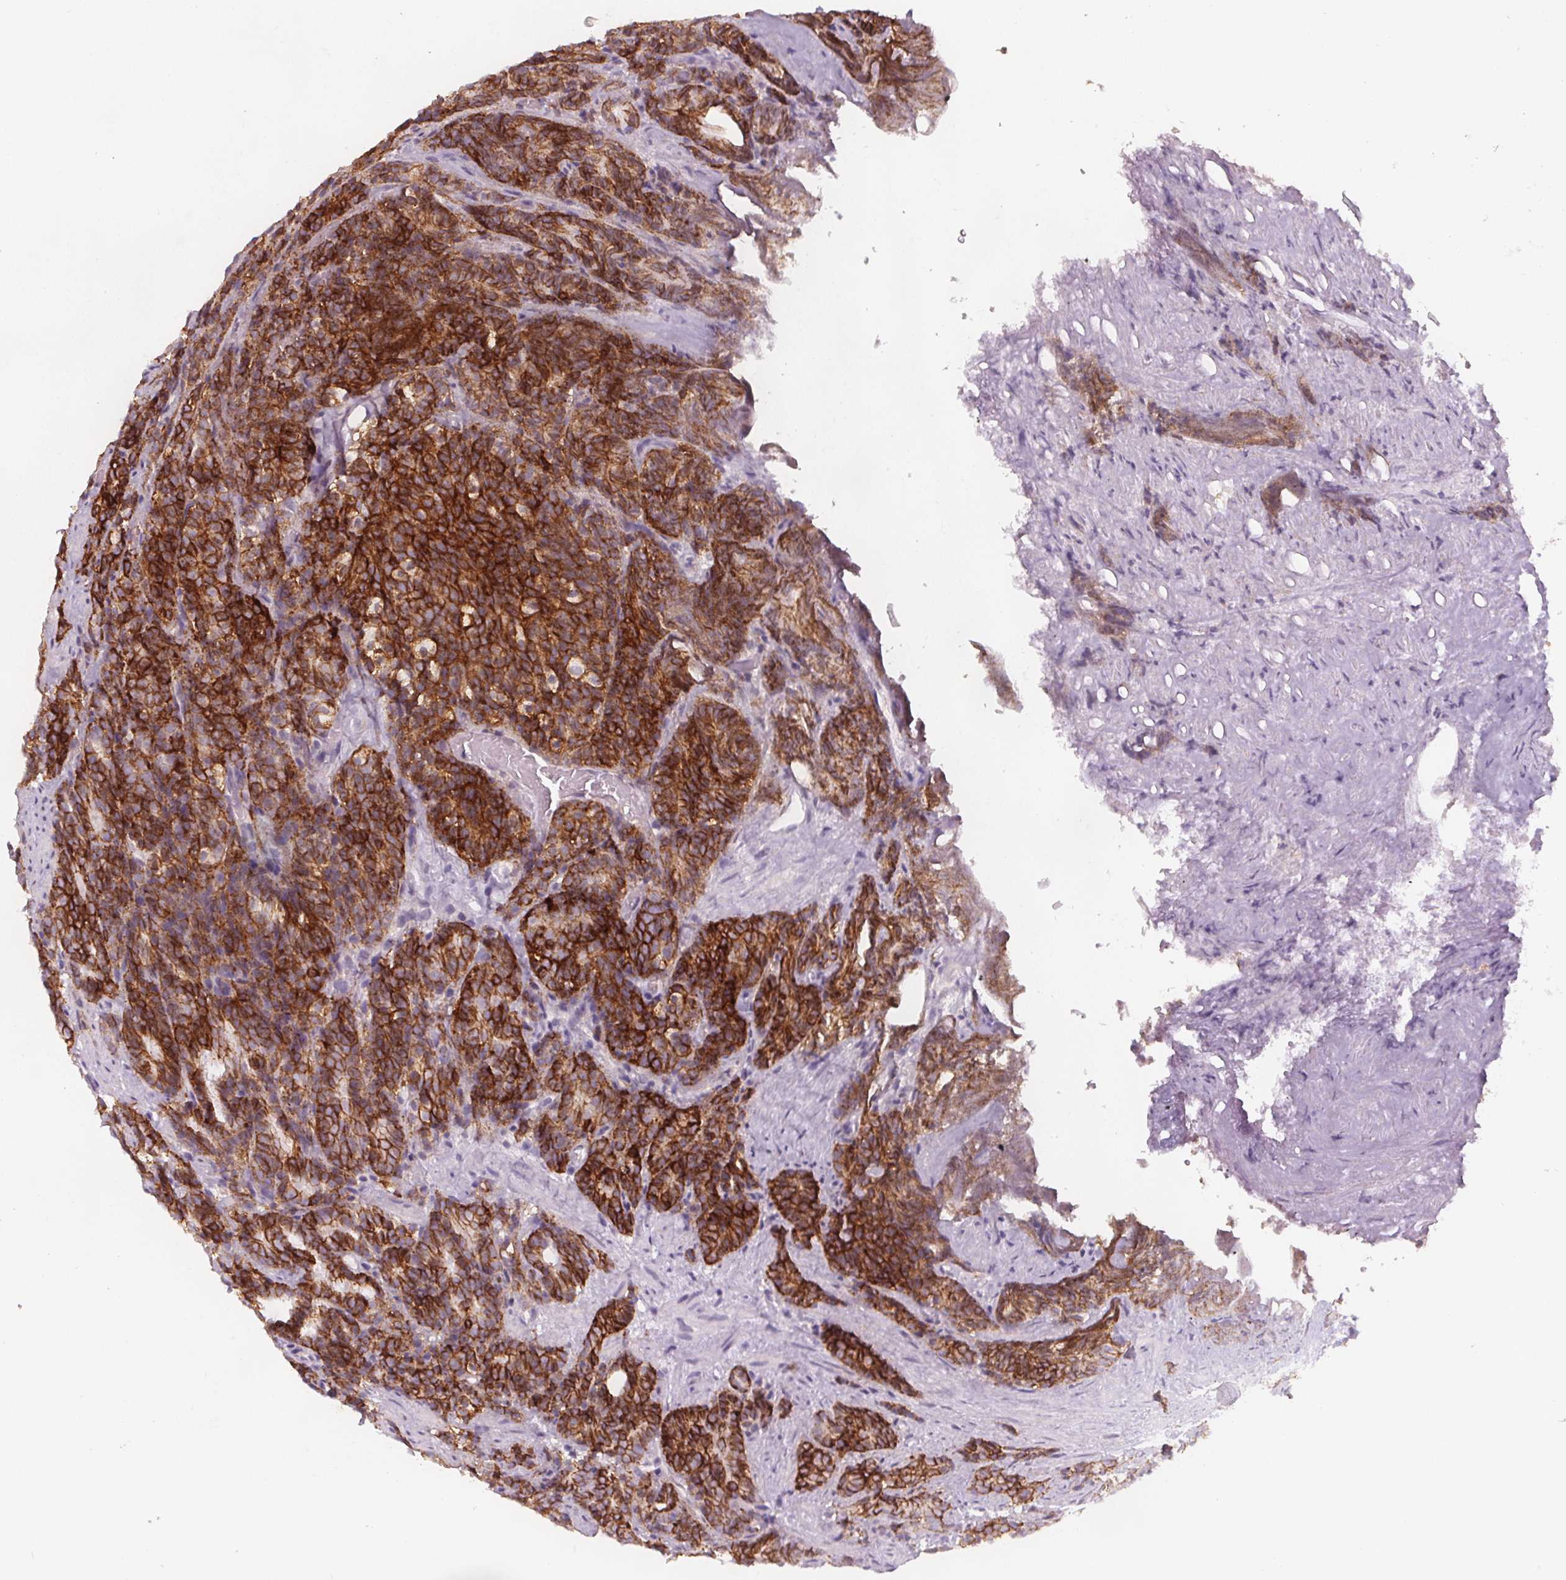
{"staining": {"intensity": "strong", "quantity": ">75%", "location": "cytoplasmic/membranous"}, "tissue": "prostate cancer", "cell_type": "Tumor cells", "image_type": "cancer", "snomed": [{"axis": "morphology", "description": "Adenocarcinoma, High grade"}, {"axis": "topography", "description": "Prostate"}], "caption": "Prostate cancer stained with immunohistochemistry shows strong cytoplasmic/membranous expression in about >75% of tumor cells.", "gene": "ATP1A1", "patient": {"sex": "male", "age": 84}}